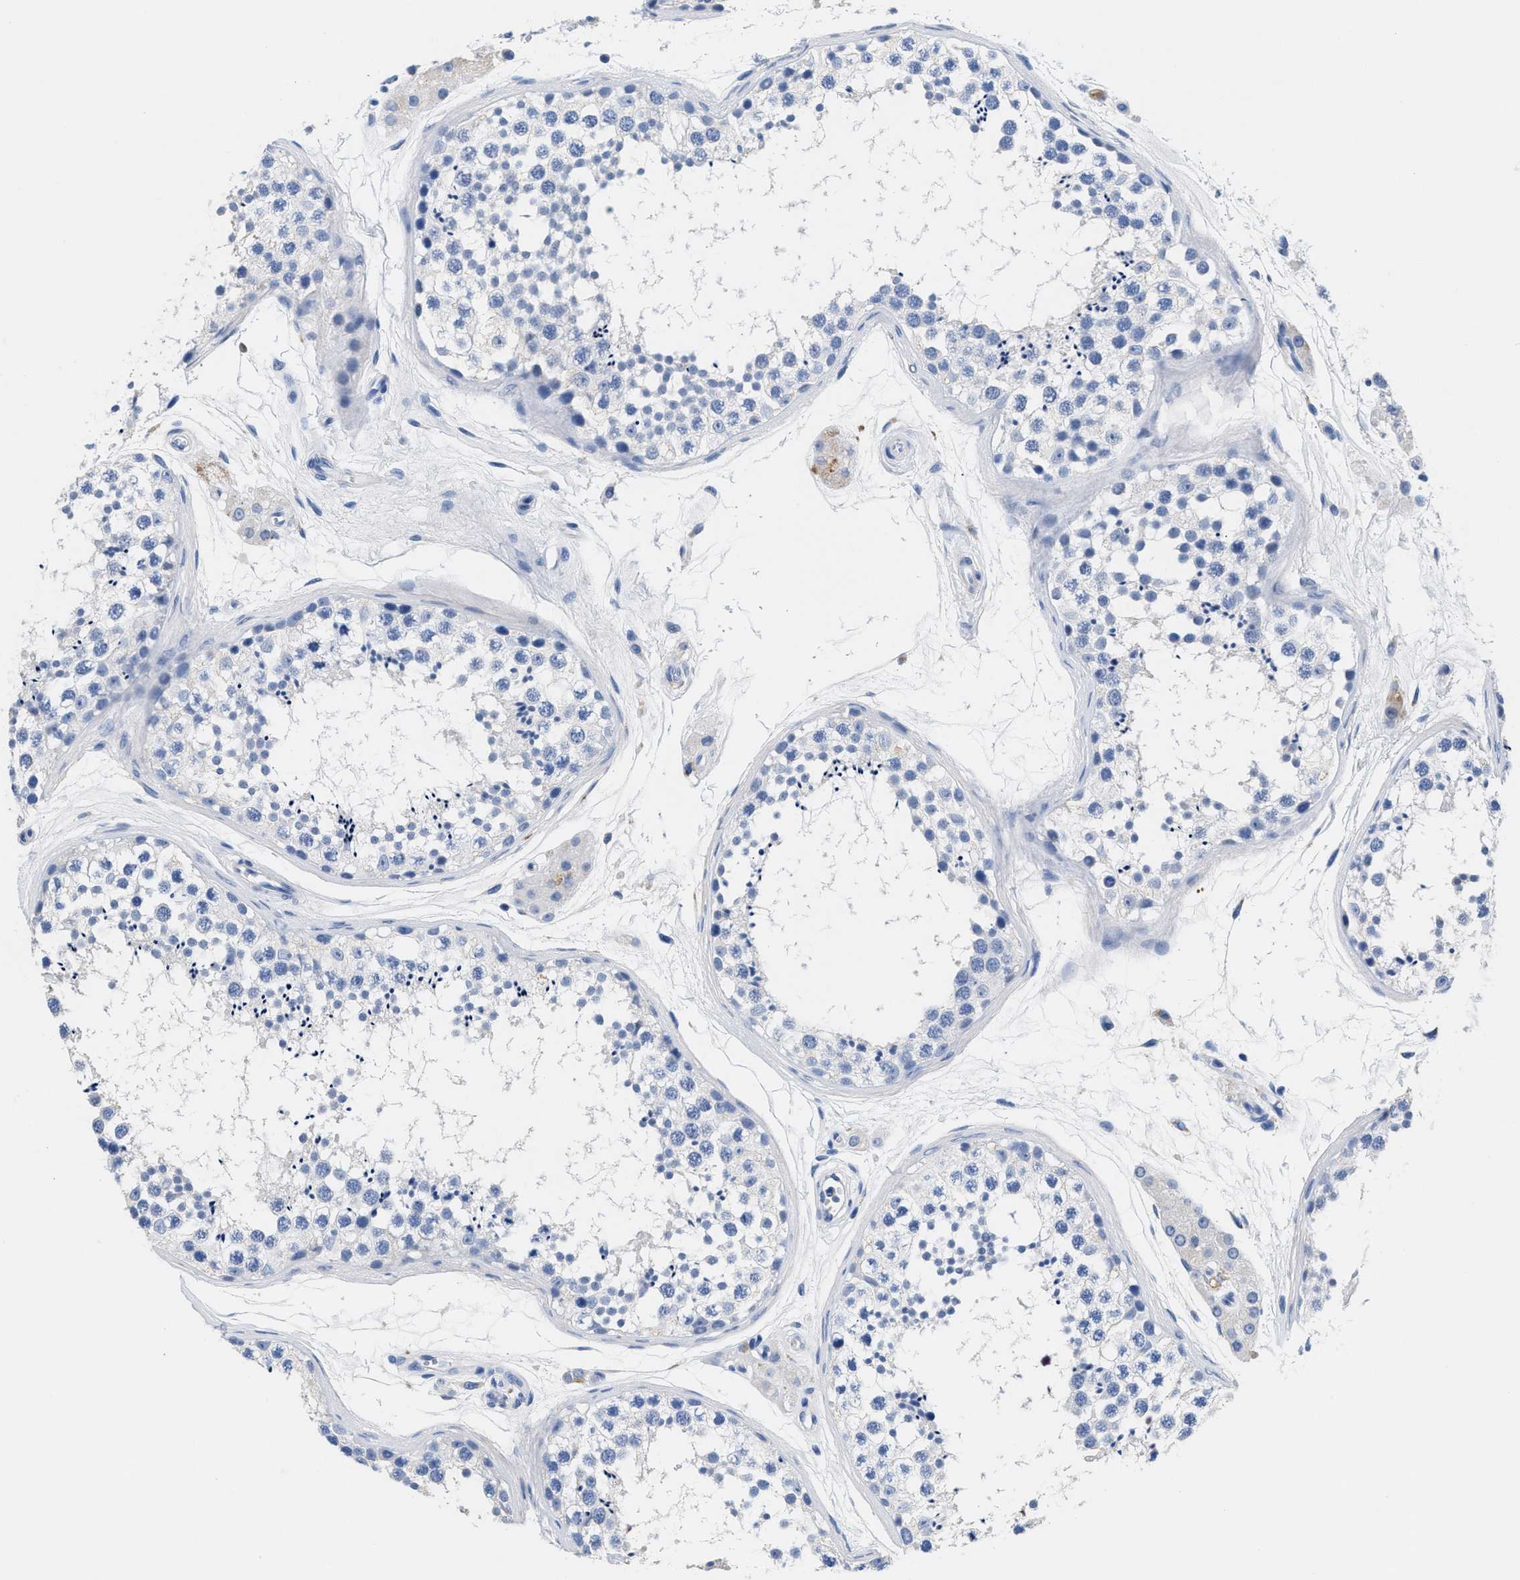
{"staining": {"intensity": "negative", "quantity": "none", "location": "none"}, "tissue": "testis", "cell_type": "Cells in seminiferous ducts", "image_type": "normal", "snomed": [{"axis": "morphology", "description": "Normal tissue, NOS"}, {"axis": "topography", "description": "Testis"}], "caption": "Immunohistochemistry histopathology image of unremarkable human testis stained for a protein (brown), which reveals no staining in cells in seminiferous ducts.", "gene": "SLFN13", "patient": {"sex": "male", "age": 56}}